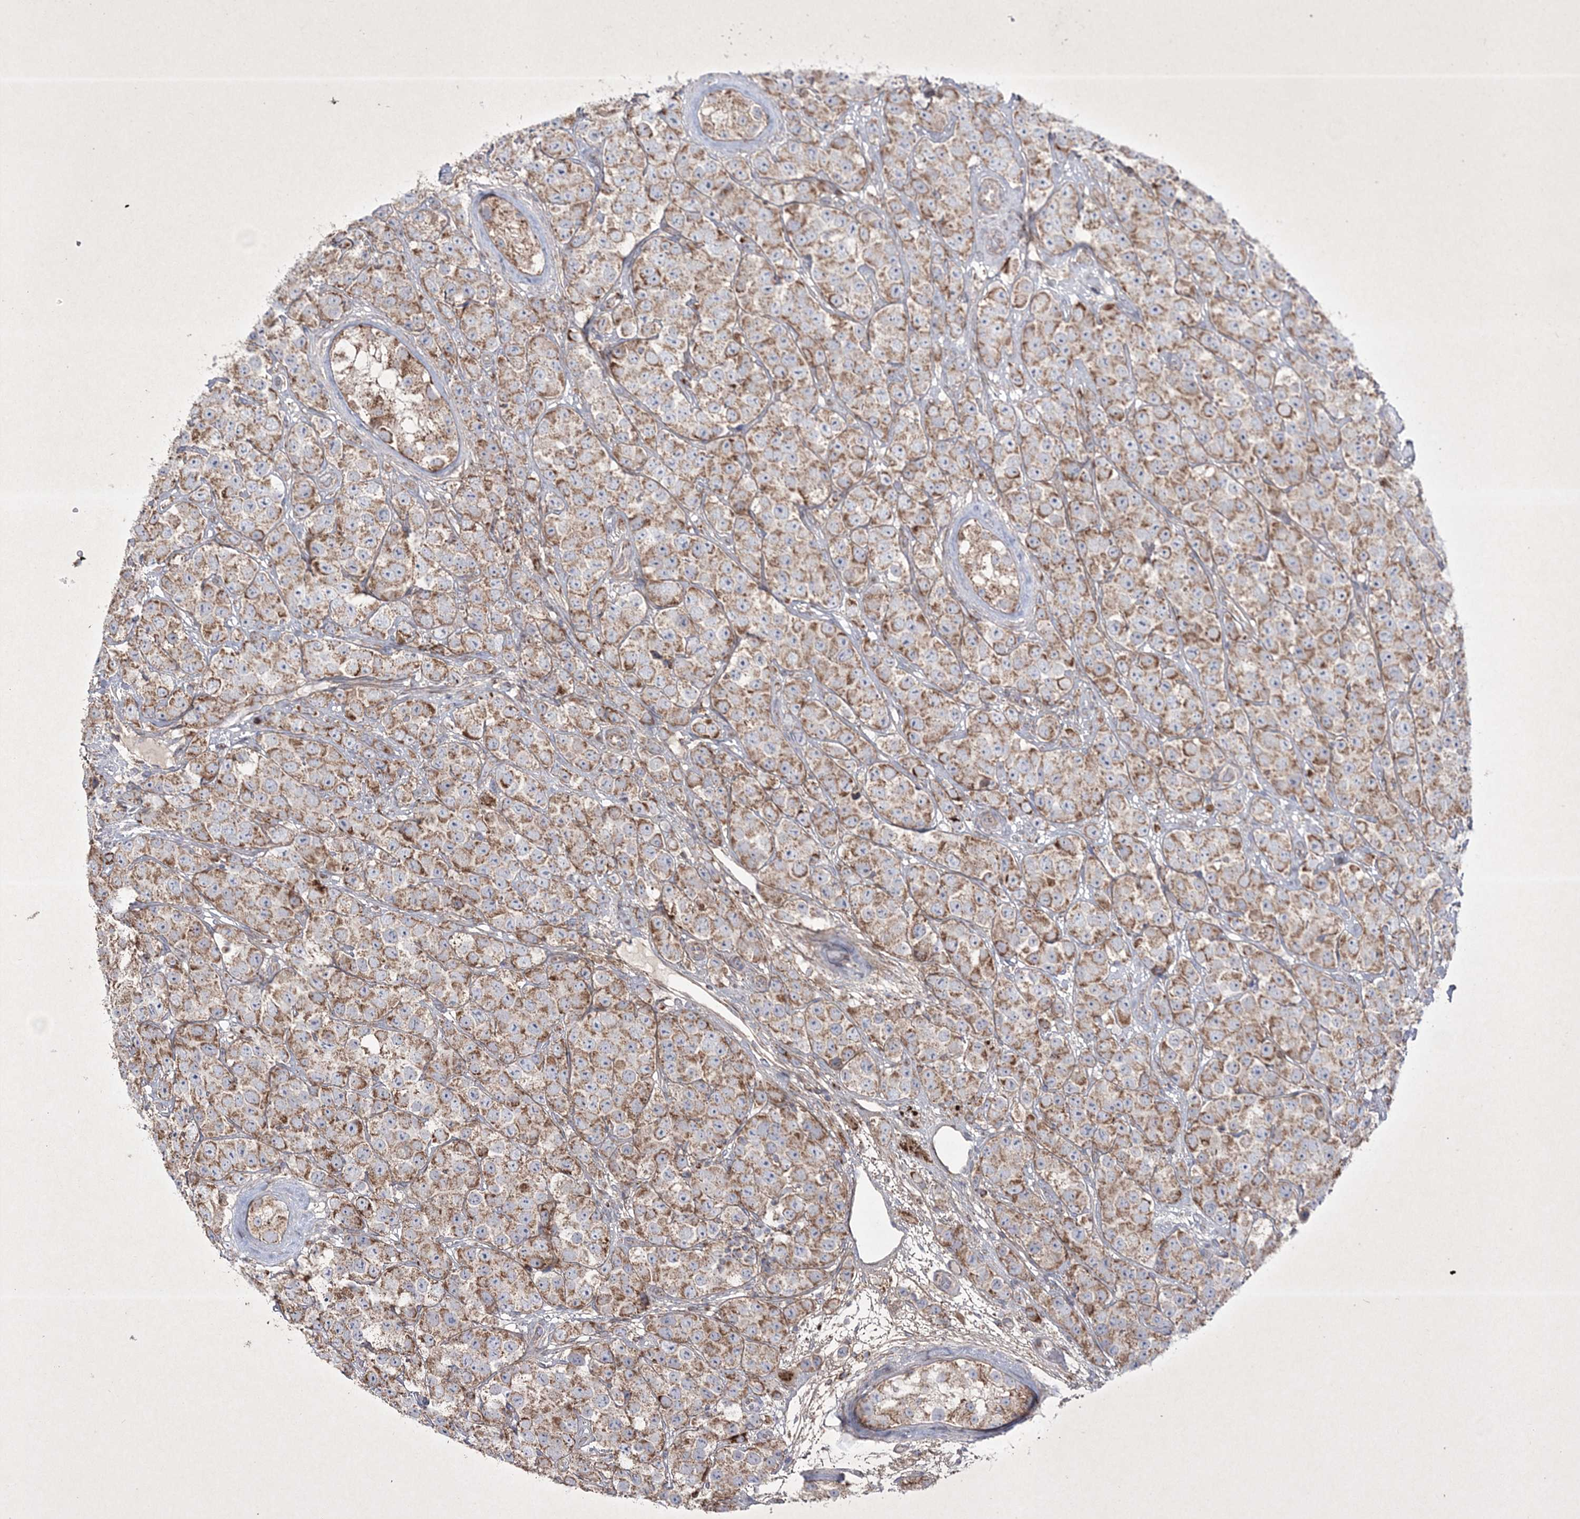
{"staining": {"intensity": "moderate", "quantity": ">75%", "location": "cytoplasmic/membranous"}, "tissue": "testis cancer", "cell_type": "Tumor cells", "image_type": "cancer", "snomed": [{"axis": "morphology", "description": "Seminoma, NOS"}, {"axis": "topography", "description": "Testis"}], "caption": "Protein expression analysis of human testis seminoma reveals moderate cytoplasmic/membranous positivity in about >75% of tumor cells.", "gene": "RICTOR", "patient": {"sex": "male", "age": 28}}